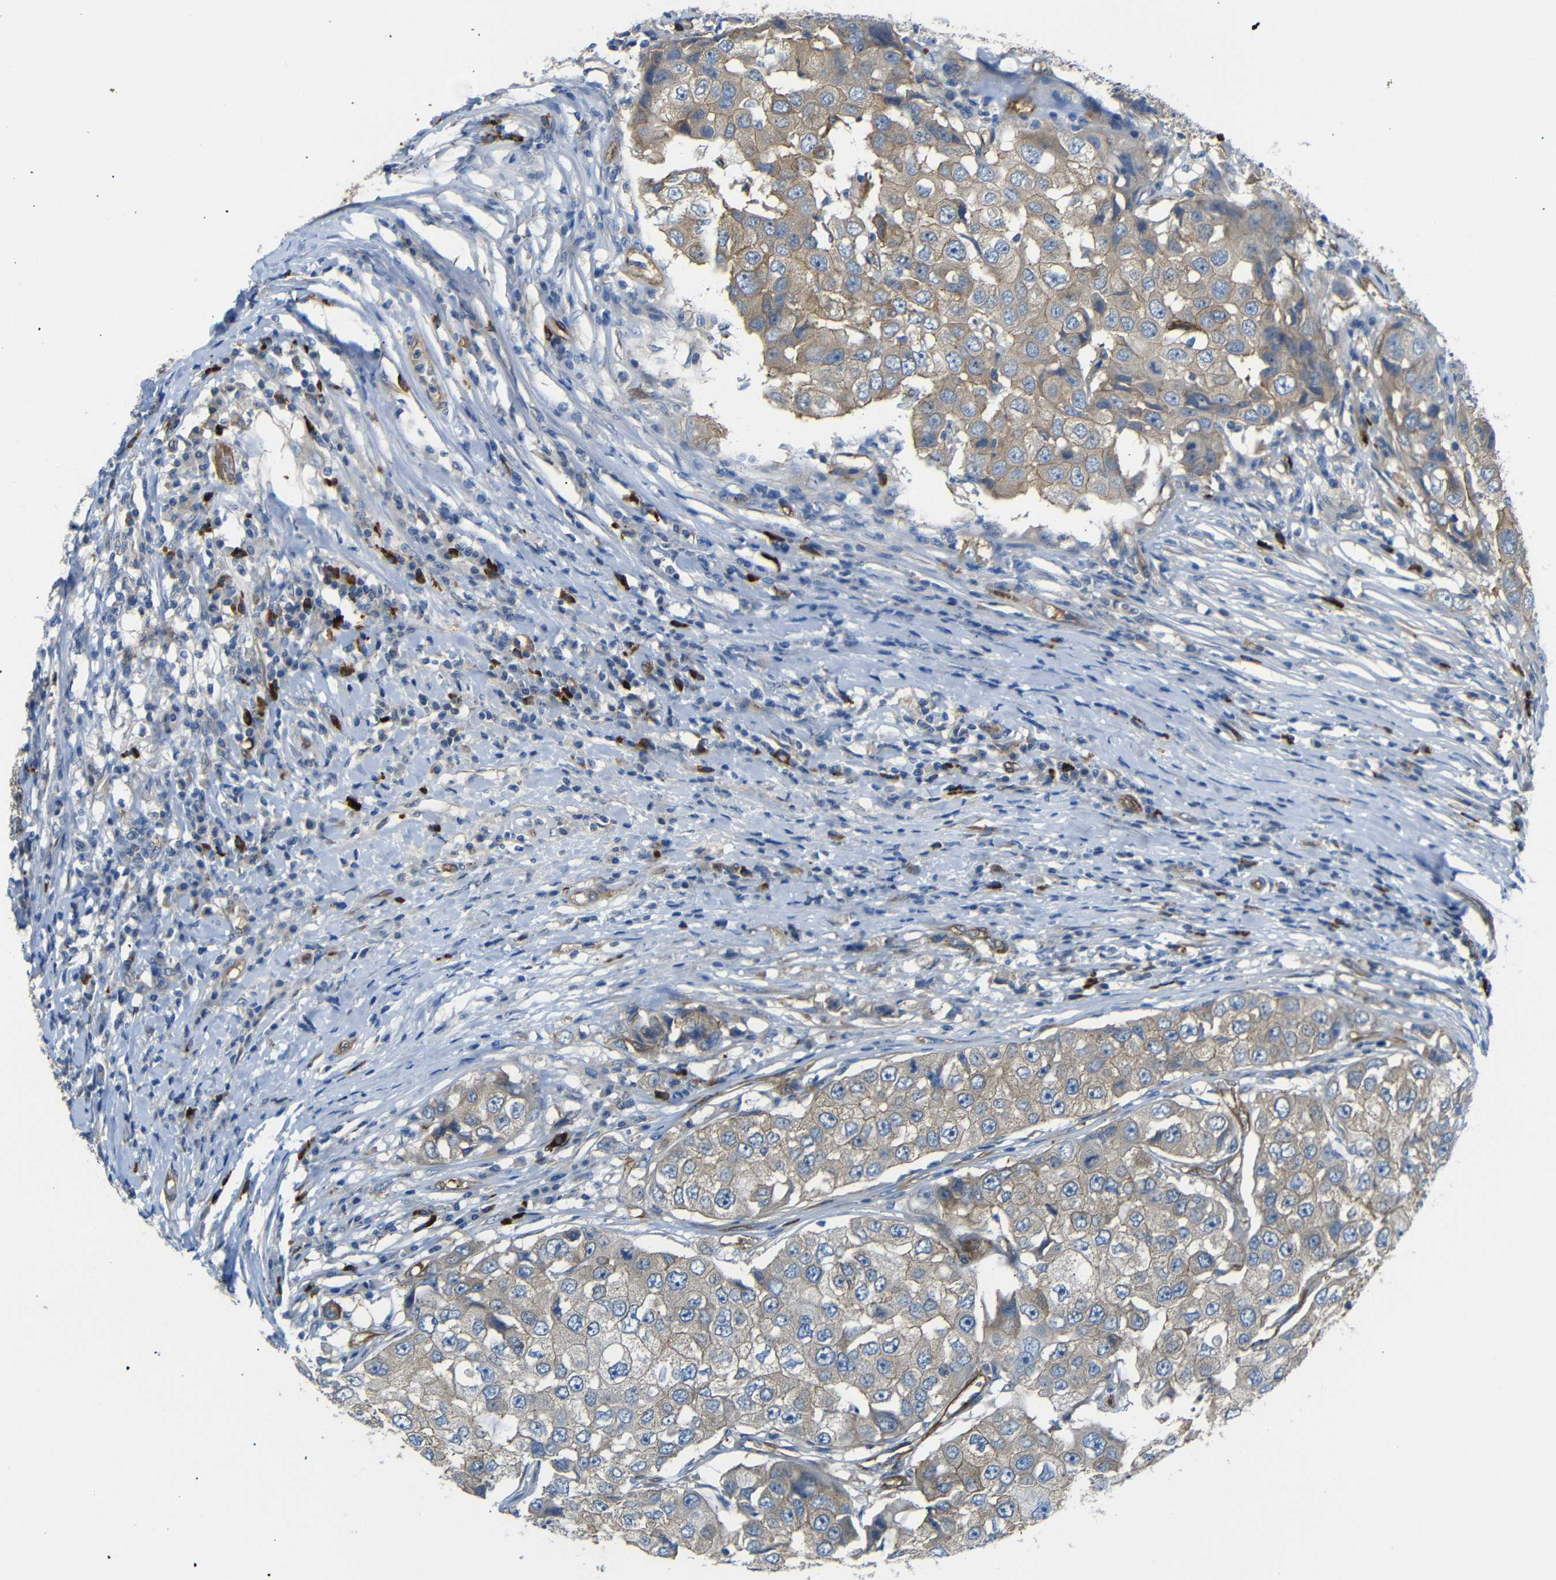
{"staining": {"intensity": "weak", "quantity": ">75%", "location": "cytoplasmic/membranous"}, "tissue": "breast cancer", "cell_type": "Tumor cells", "image_type": "cancer", "snomed": [{"axis": "morphology", "description": "Duct carcinoma"}, {"axis": "topography", "description": "Breast"}], "caption": "A histopathology image of breast intraductal carcinoma stained for a protein reveals weak cytoplasmic/membranous brown staining in tumor cells. The staining is performed using DAB brown chromogen to label protein expression. The nuclei are counter-stained blue using hematoxylin.", "gene": "MYO1B", "patient": {"sex": "female", "age": 27}}